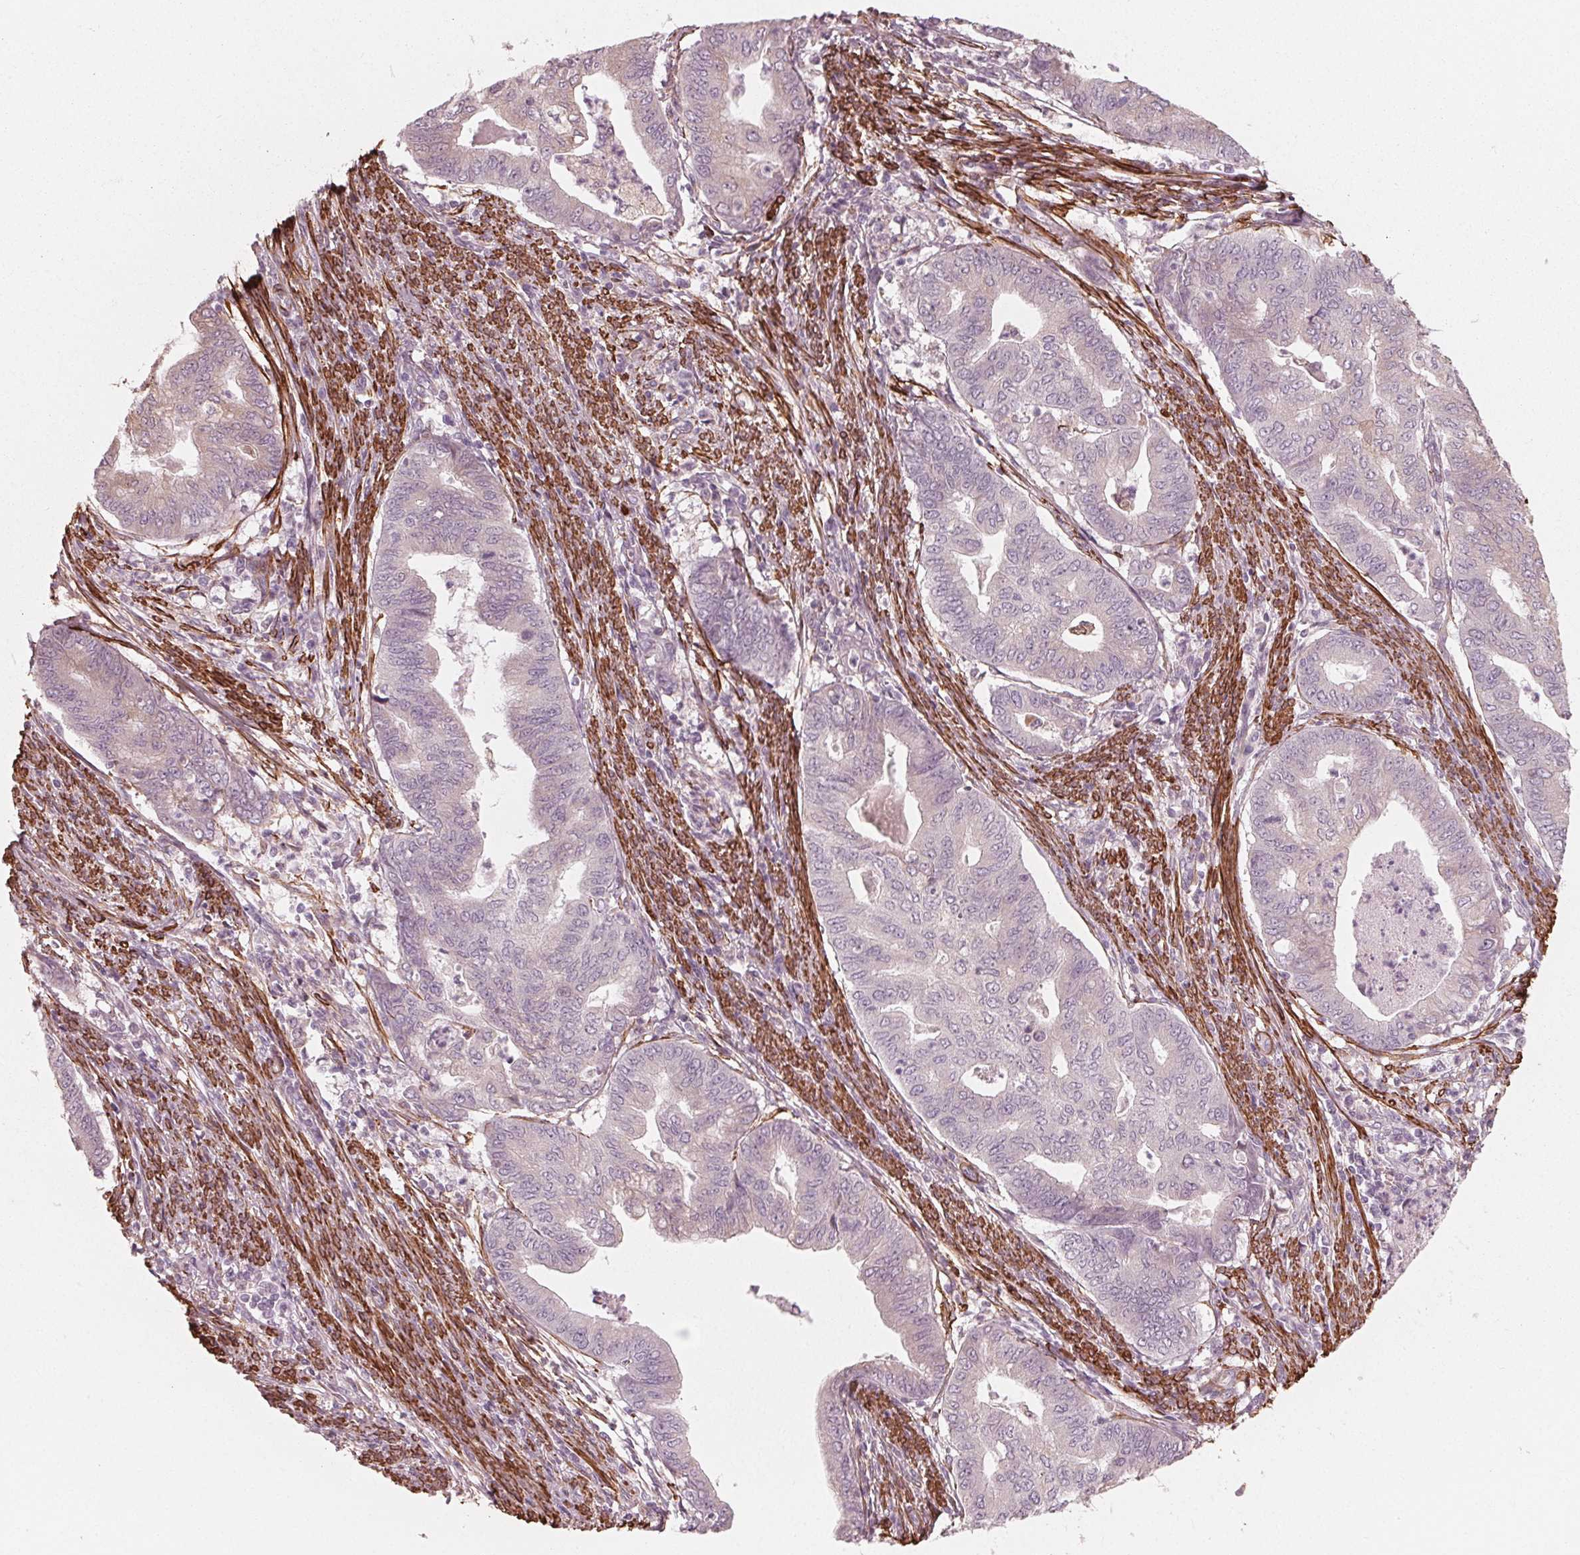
{"staining": {"intensity": "negative", "quantity": "none", "location": "none"}, "tissue": "endometrial cancer", "cell_type": "Tumor cells", "image_type": "cancer", "snomed": [{"axis": "morphology", "description": "Adenocarcinoma, NOS"}, {"axis": "topography", "description": "Endometrium"}], "caption": "Tumor cells are negative for protein expression in human endometrial cancer.", "gene": "MIER3", "patient": {"sex": "female", "age": 79}}